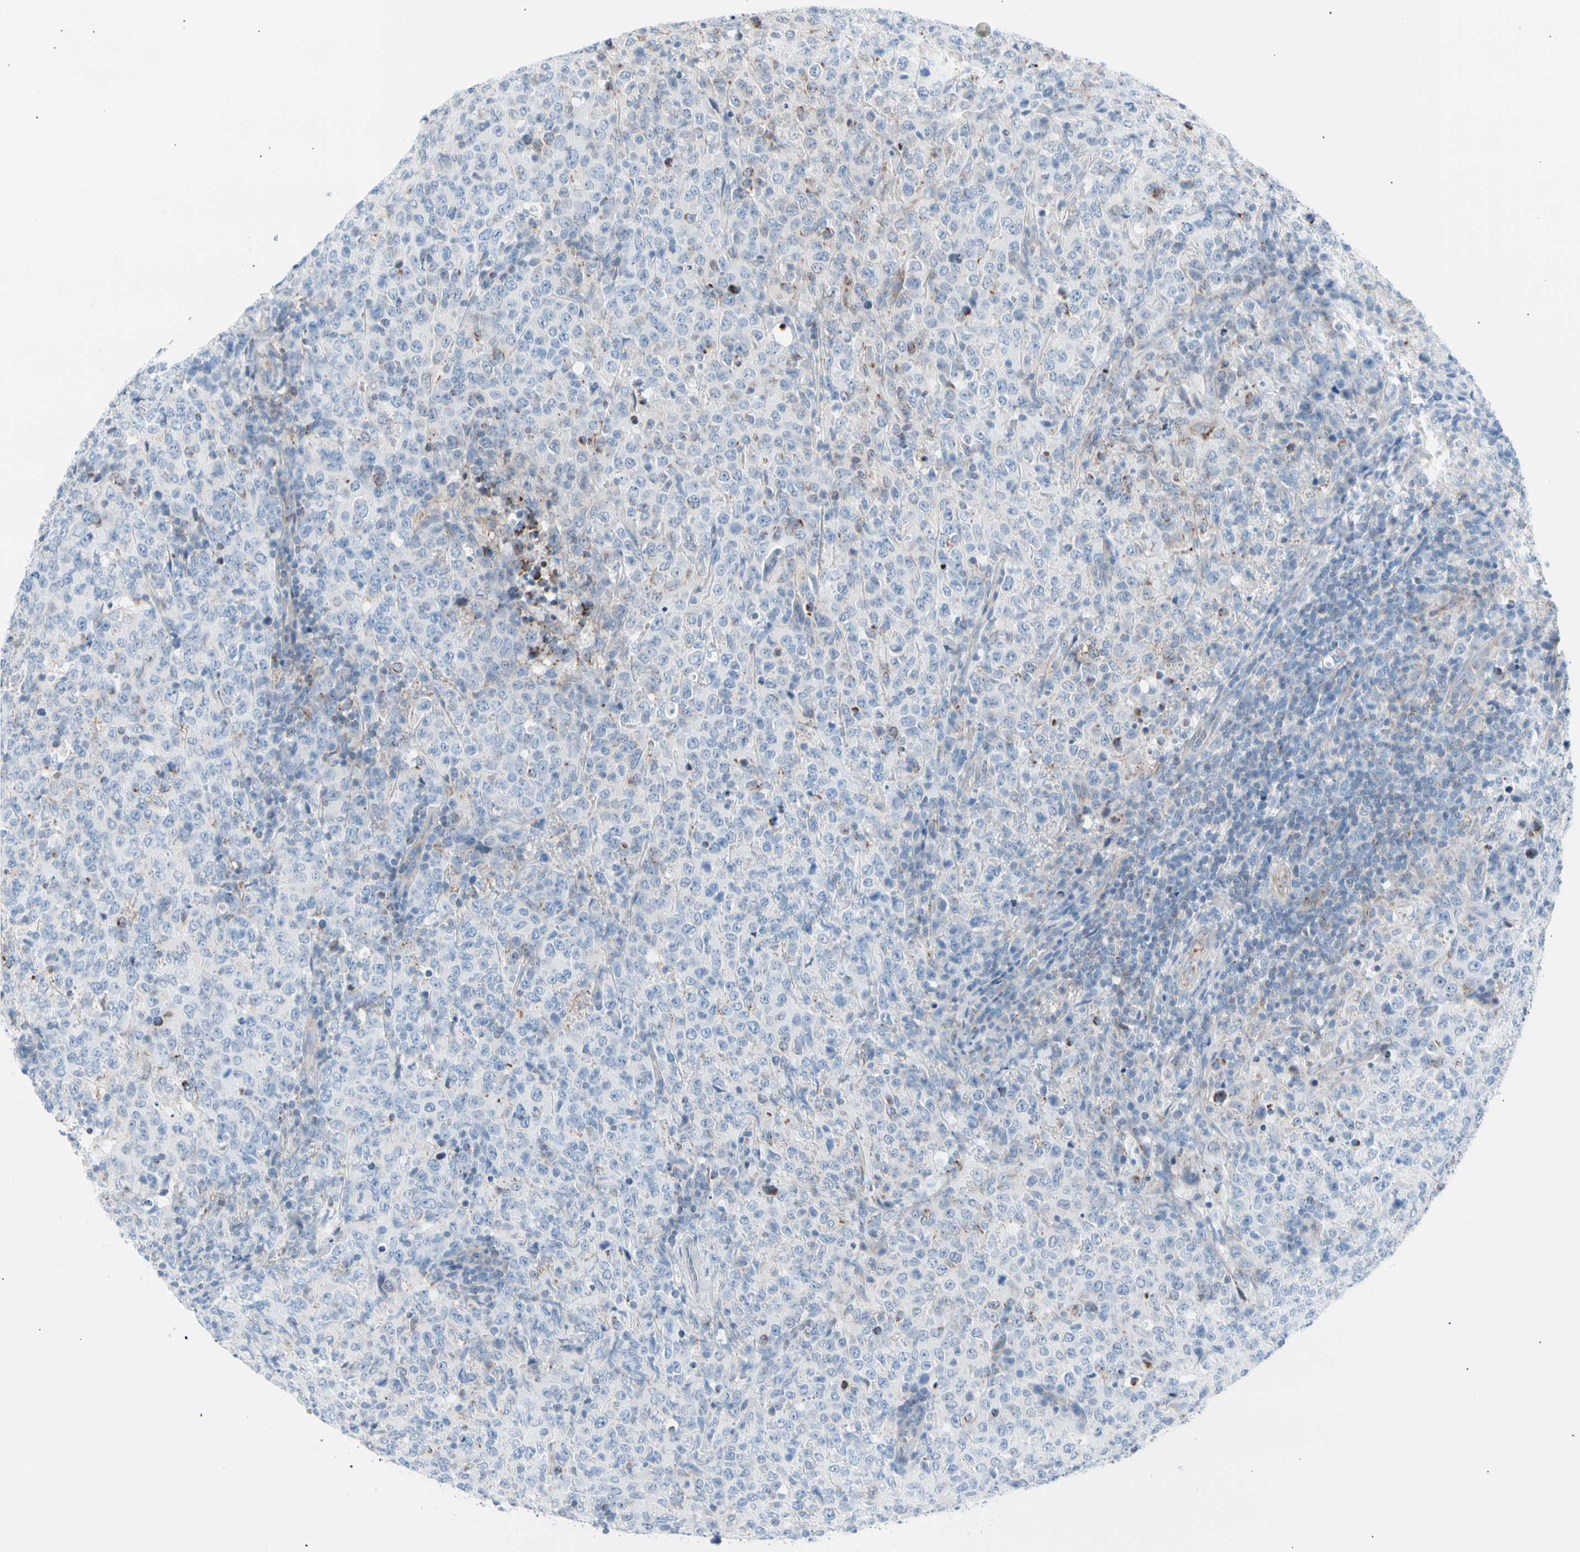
{"staining": {"intensity": "negative", "quantity": "none", "location": "none"}, "tissue": "lymphoma", "cell_type": "Tumor cells", "image_type": "cancer", "snomed": [{"axis": "morphology", "description": "Malignant lymphoma, non-Hodgkin's type, High grade"}, {"axis": "topography", "description": "Tonsil"}], "caption": "This is a image of immunohistochemistry staining of high-grade malignant lymphoma, non-Hodgkin's type, which shows no positivity in tumor cells.", "gene": "HK1", "patient": {"sex": "female", "age": 36}}